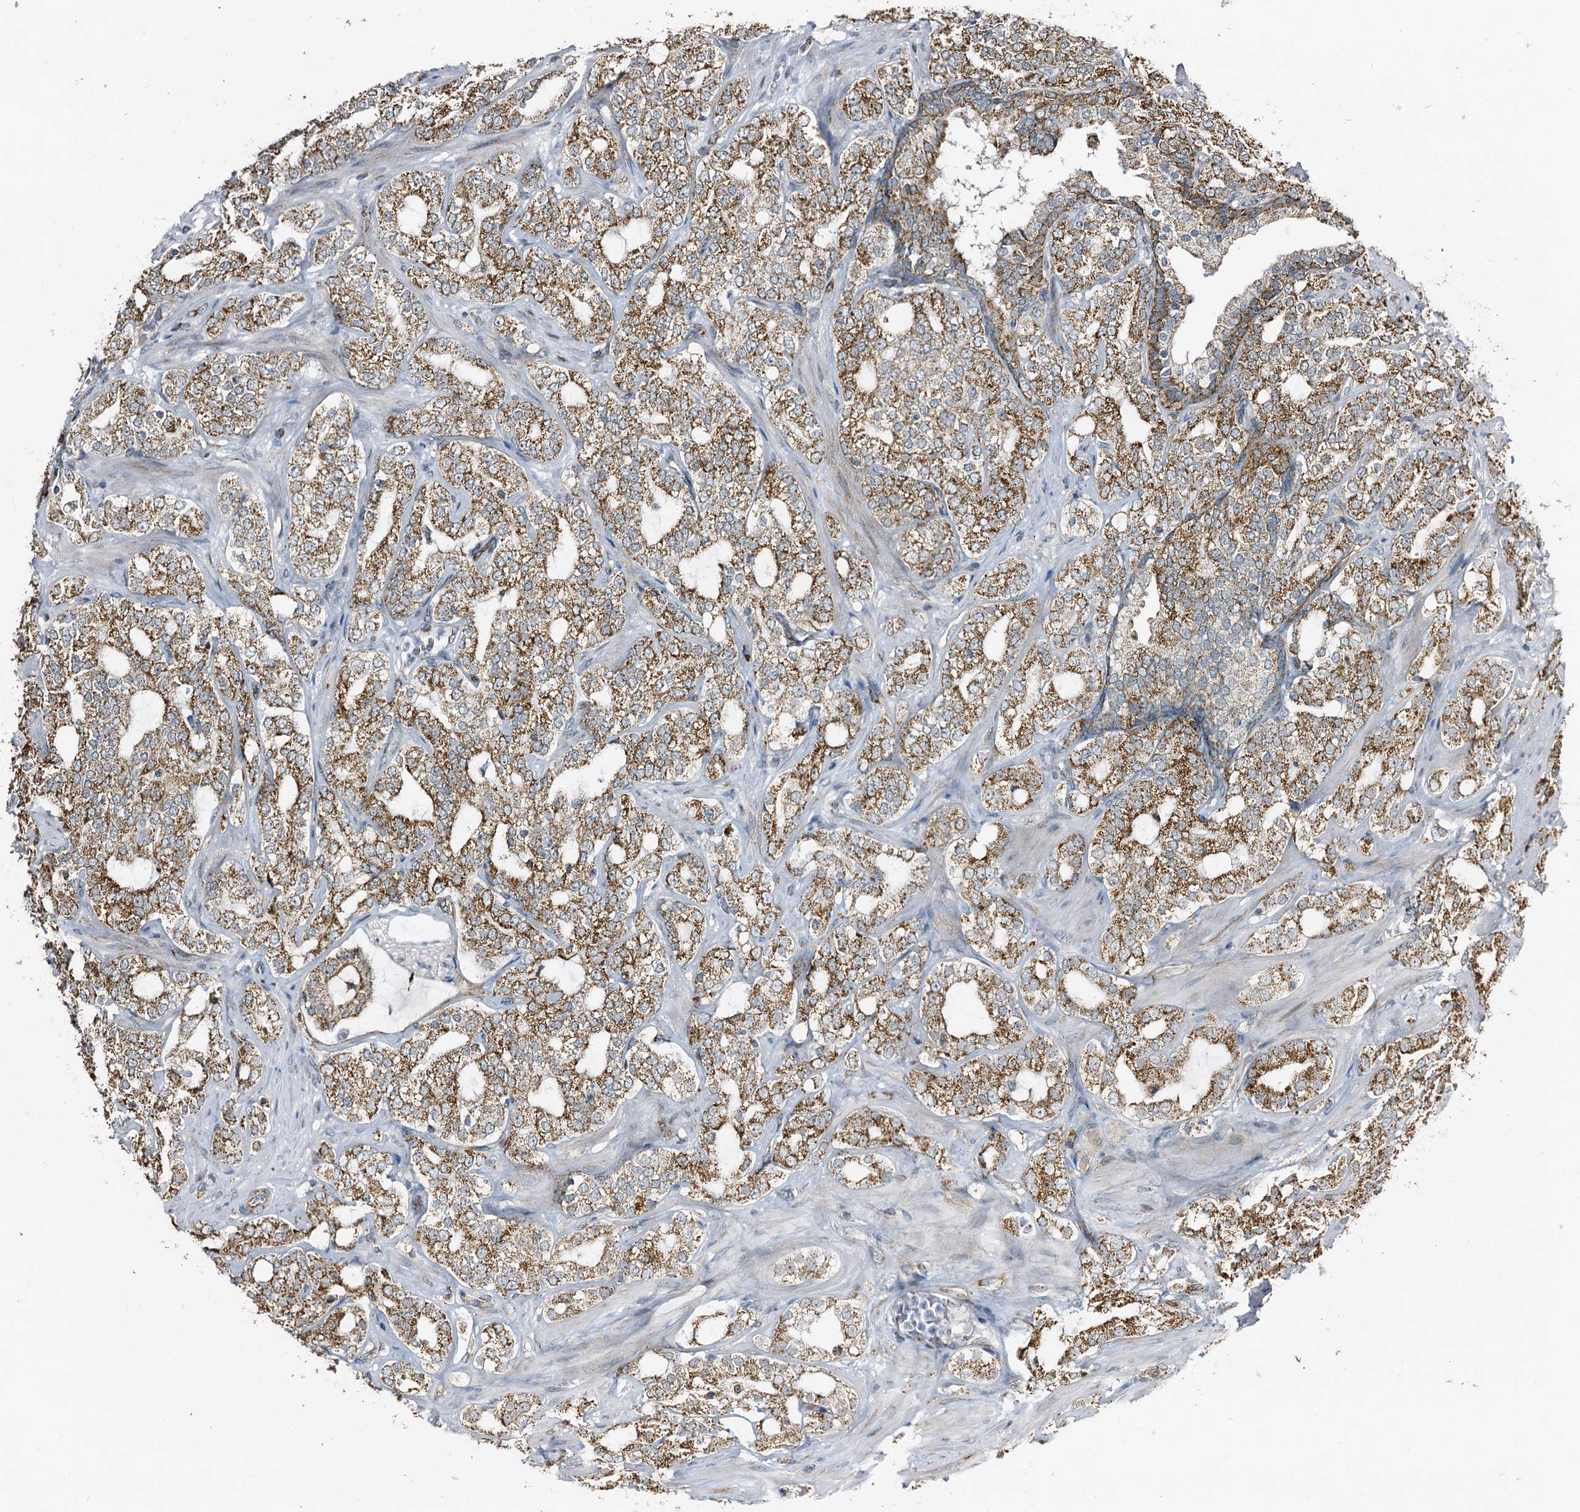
{"staining": {"intensity": "moderate", "quantity": ">75%", "location": "cytoplasmic/membranous"}, "tissue": "prostate cancer", "cell_type": "Tumor cells", "image_type": "cancer", "snomed": [{"axis": "morphology", "description": "Adenocarcinoma, High grade"}, {"axis": "topography", "description": "Prostate"}], "caption": "High-power microscopy captured an immunohistochemistry (IHC) micrograph of prostate cancer, revealing moderate cytoplasmic/membranous positivity in approximately >75% of tumor cells. Nuclei are stained in blue.", "gene": "CBR4", "patient": {"sex": "male", "age": 64}}